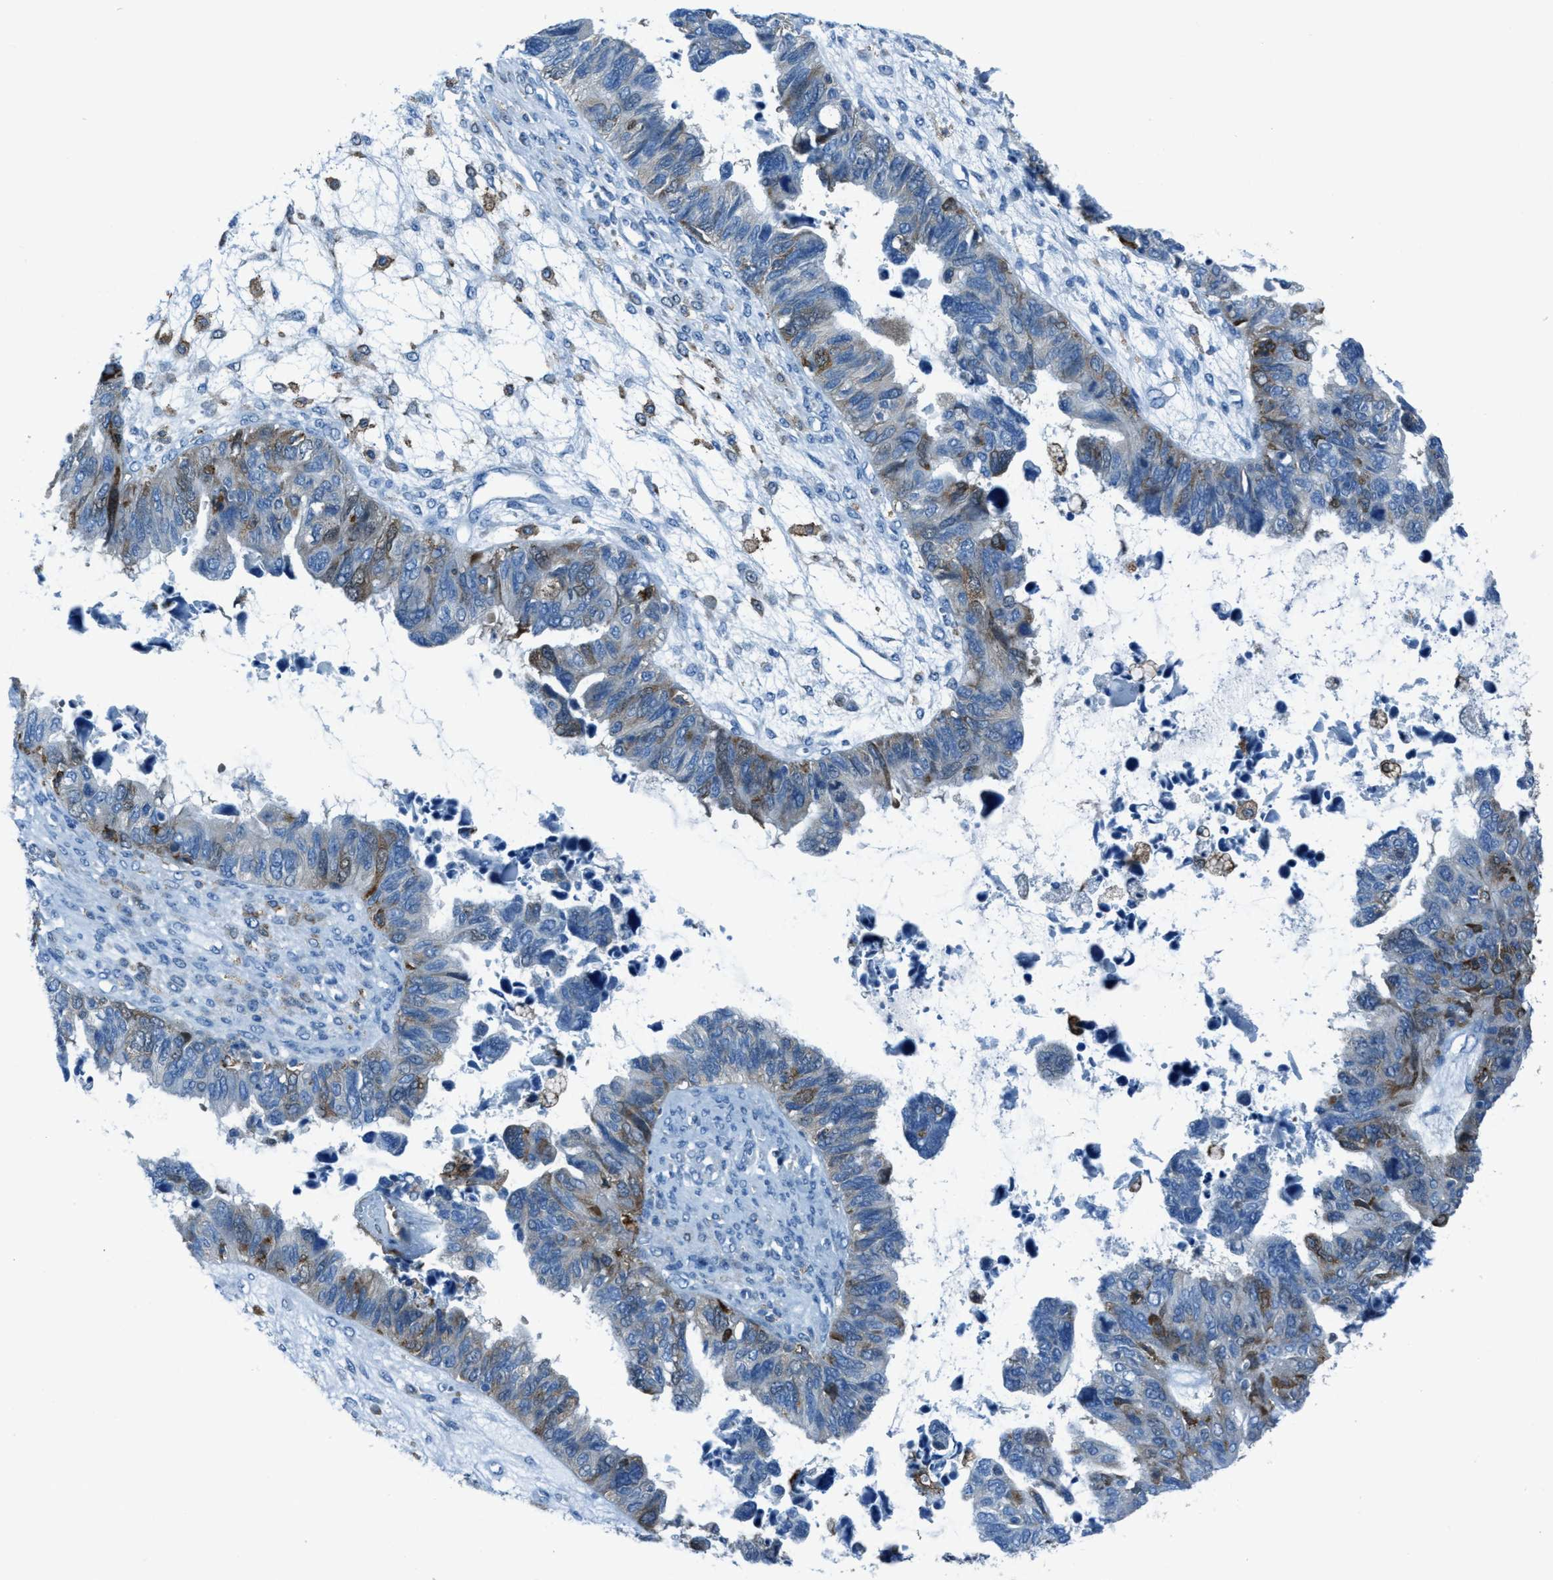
{"staining": {"intensity": "moderate", "quantity": "<25%", "location": "cytoplasmic/membranous"}, "tissue": "ovarian cancer", "cell_type": "Tumor cells", "image_type": "cancer", "snomed": [{"axis": "morphology", "description": "Cystadenocarcinoma, serous, NOS"}, {"axis": "topography", "description": "Ovary"}], "caption": "Ovarian cancer stained for a protein (brown) exhibits moderate cytoplasmic/membranous positive staining in approximately <25% of tumor cells.", "gene": "MATCAP2", "patient": {"sex": "female", "age": 79}}